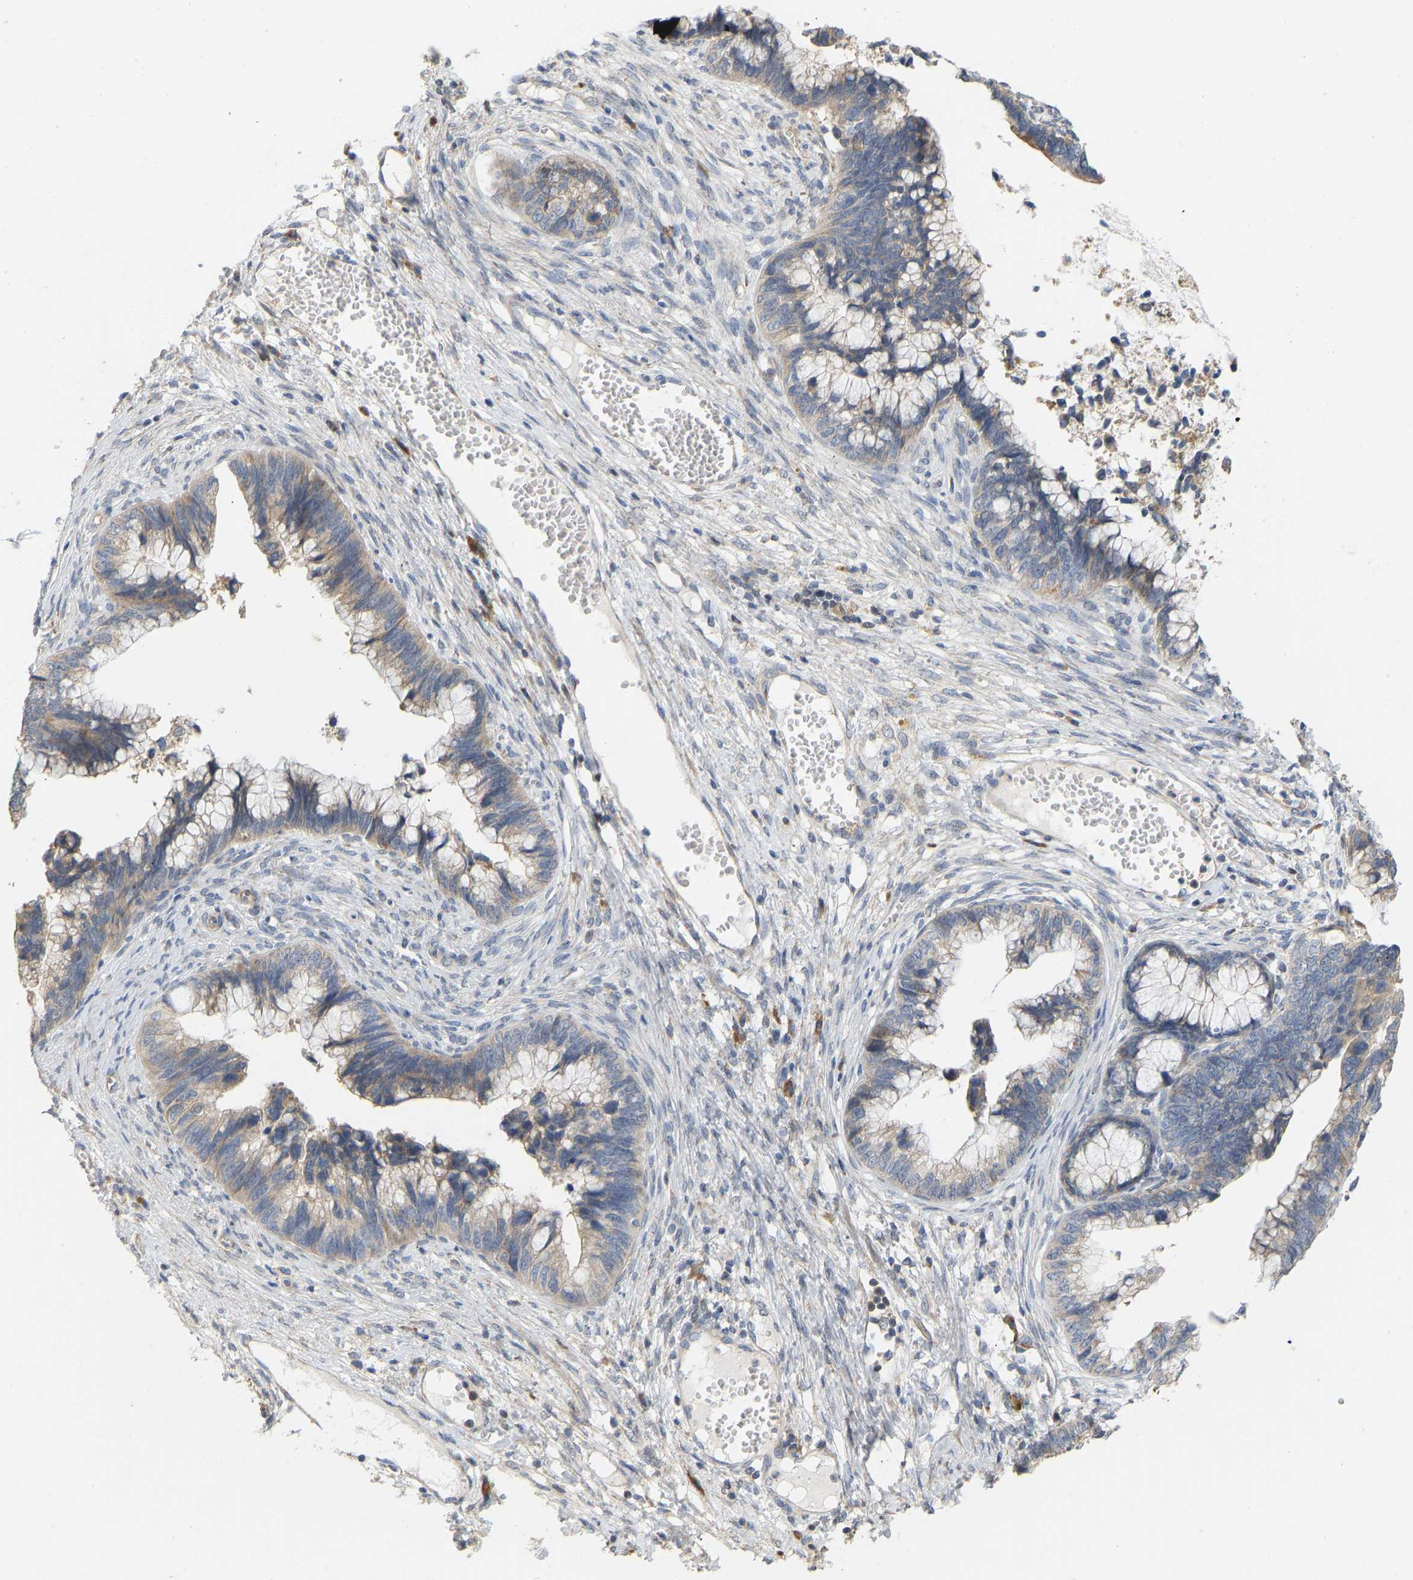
{"staining": {"intensity": "weak", "quantity": "<25%", "location": "cytoplasmic/membranous"}, "tissue": "cervical cancer", "cell_type": "Tumor cells", "image_type": "cancer", "snomed": [{"axis": "morphology", "description": "Adenocarcinoma, NOS"}, {"axis": "topography", "description": "Cervix"}], "caption": "Protein analysis of cervical cancer reveals no significant staining in tumor cells.", "gene": "HACD2", "patient": {"sex": "female", "age": 44}}